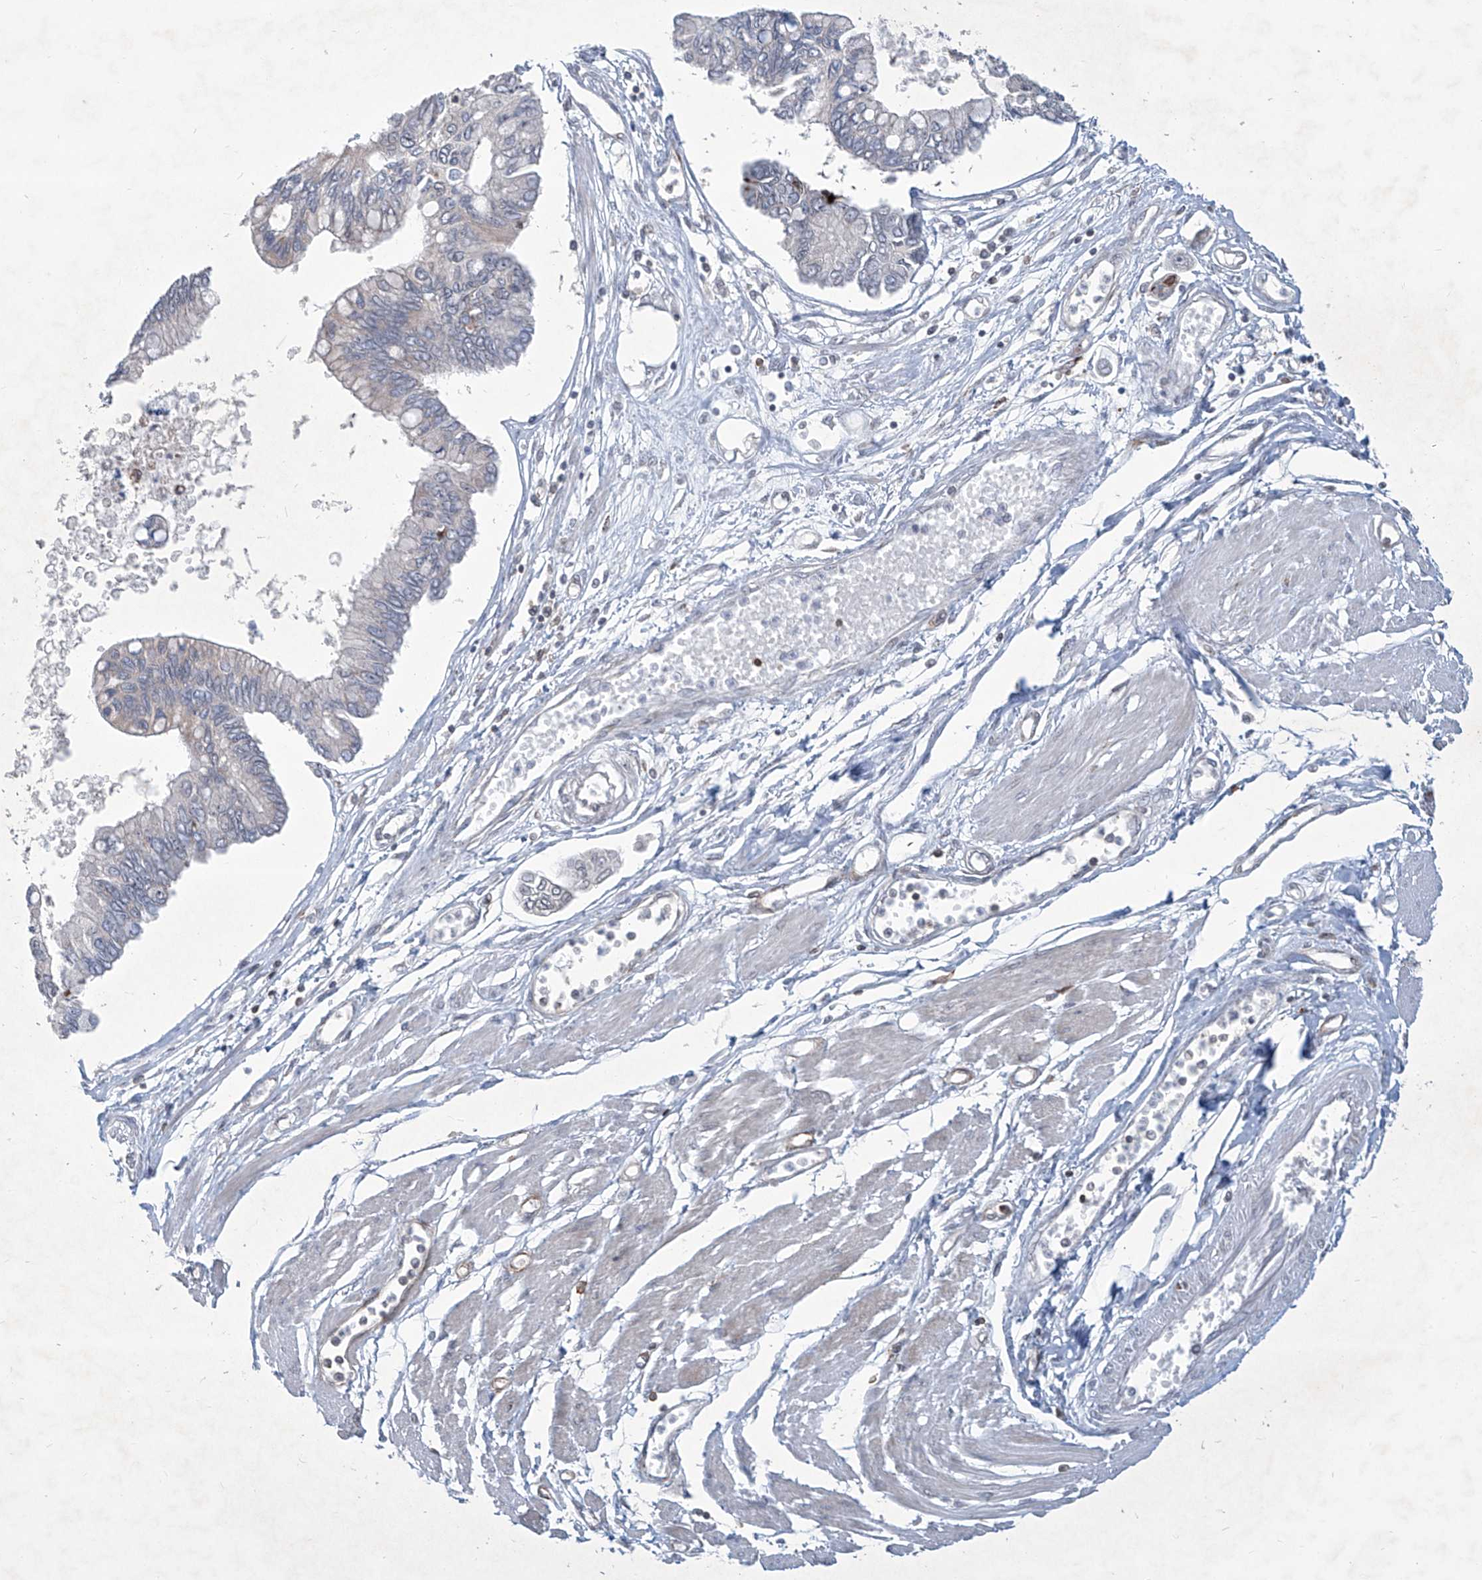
{"staining": {"intensity": "negative", "quantity": "none", "location": "none"}, "tissue": "pancreatic cancer", "cell_type": "Tumor cells", "image_type": "cancer", "snomed": [{"axis": "morphology", "description": "Adenocarcinoma, NOS"}, {"axis": "topography", "description": "Pancreas"}], "caption": "Tumor cells are negative for brown protein staining in pancreatic cancer.", "gene": "ZBTB48", "patient": {"sex": "female", "age": 77}}